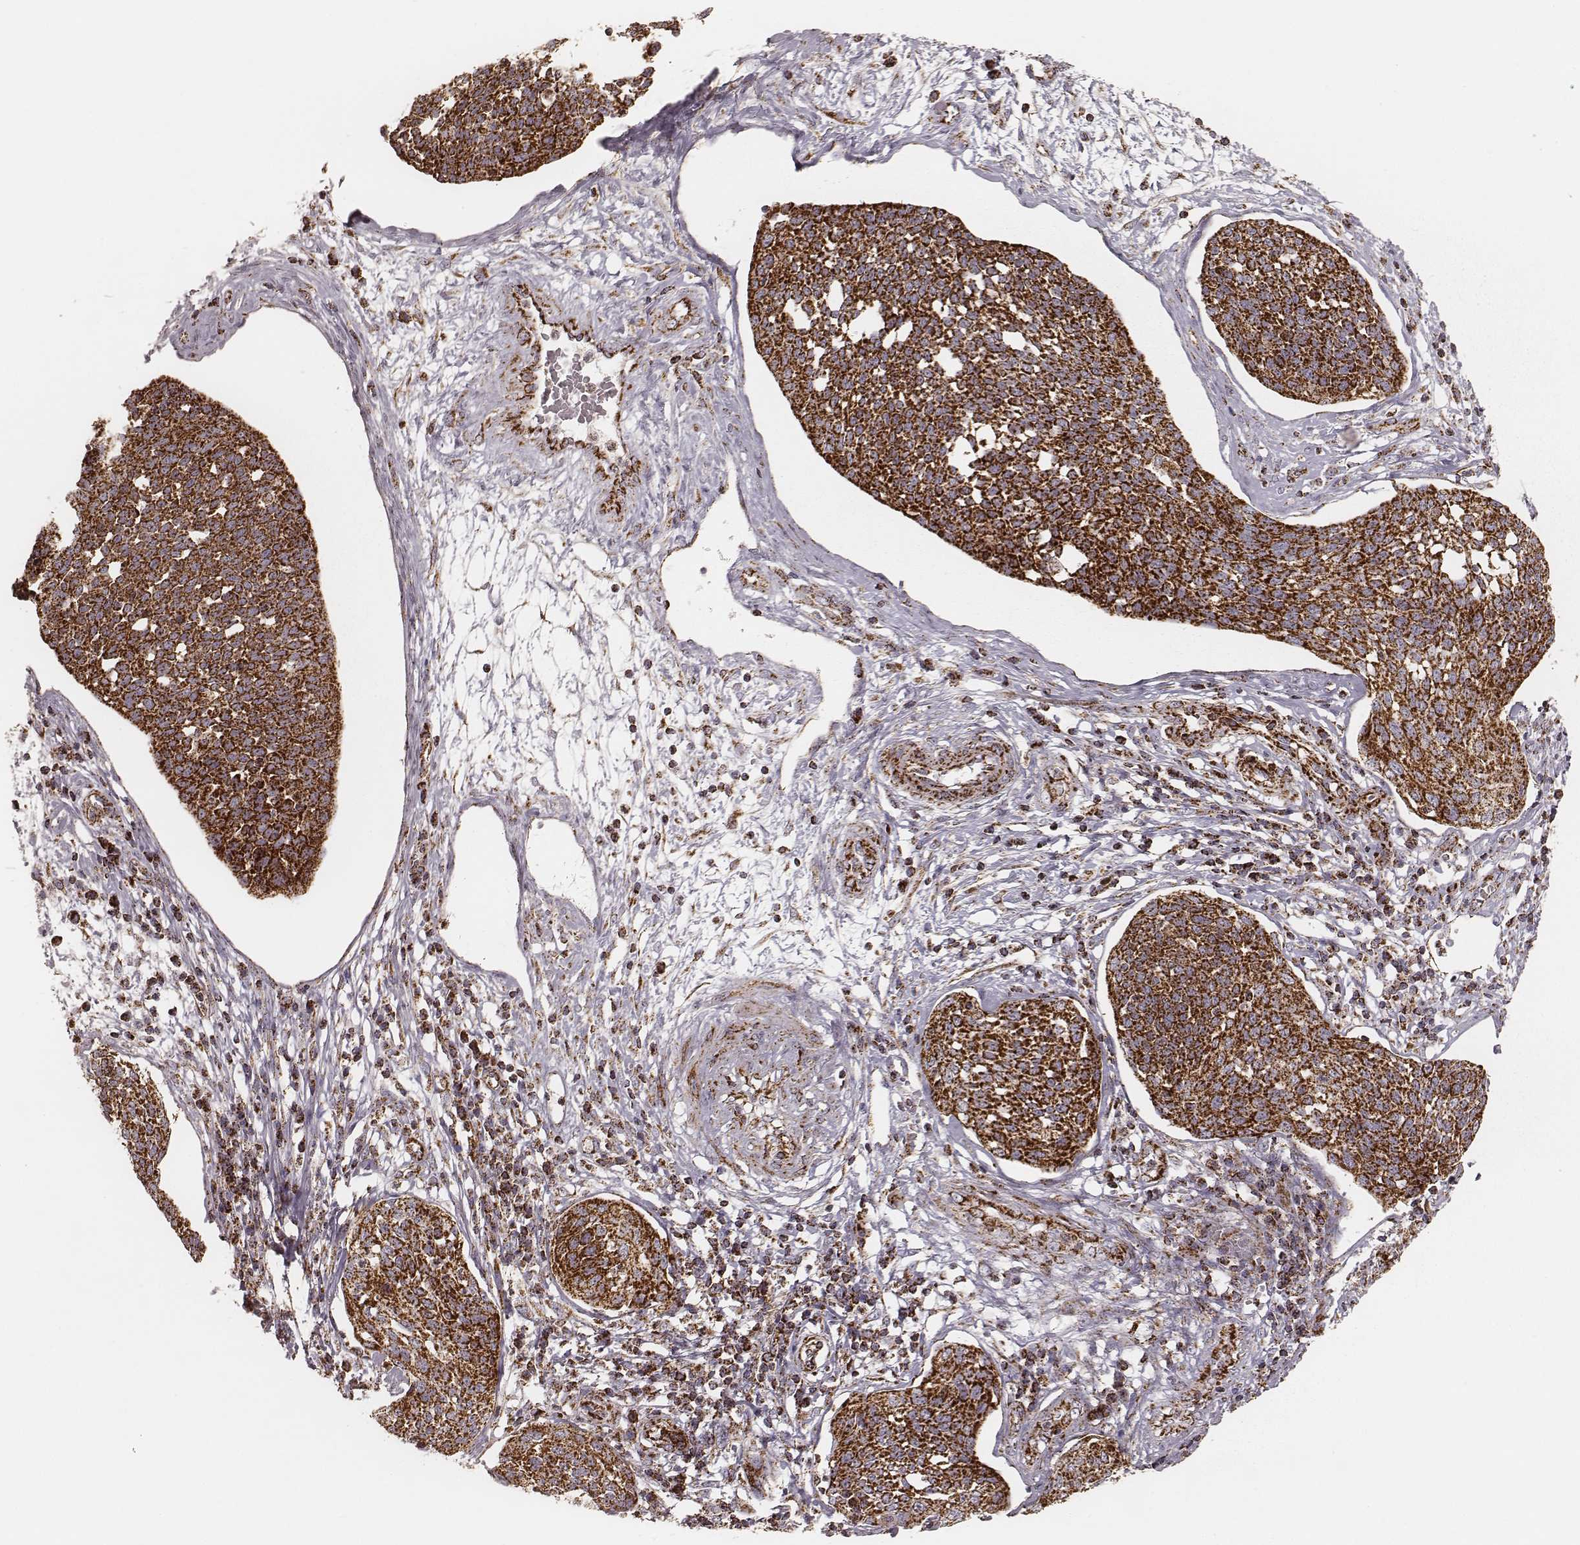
{"staining": {"intensity": "strong", "quantity": ">75%", "location": "nuclear"}, "tissue": "cervical cancer", "cell_type": "Tumor cells", "image_type": "cancer", "snomed": [{"axis": "morphology", "description": "Squamous cell carcinoma, NOS"}, {"axis": "topography", "description": "Cervix"}], "caption": "Cervical cancer stained with IHC exhibits strong nuclear expression in approximately >75% of tumor cells. (DAB (3,3'-diaminobenzidine) IHC with brightfield microscopy, high magnification).", "gene": "CS", "patient": {"sex": "female", "age": 34}}